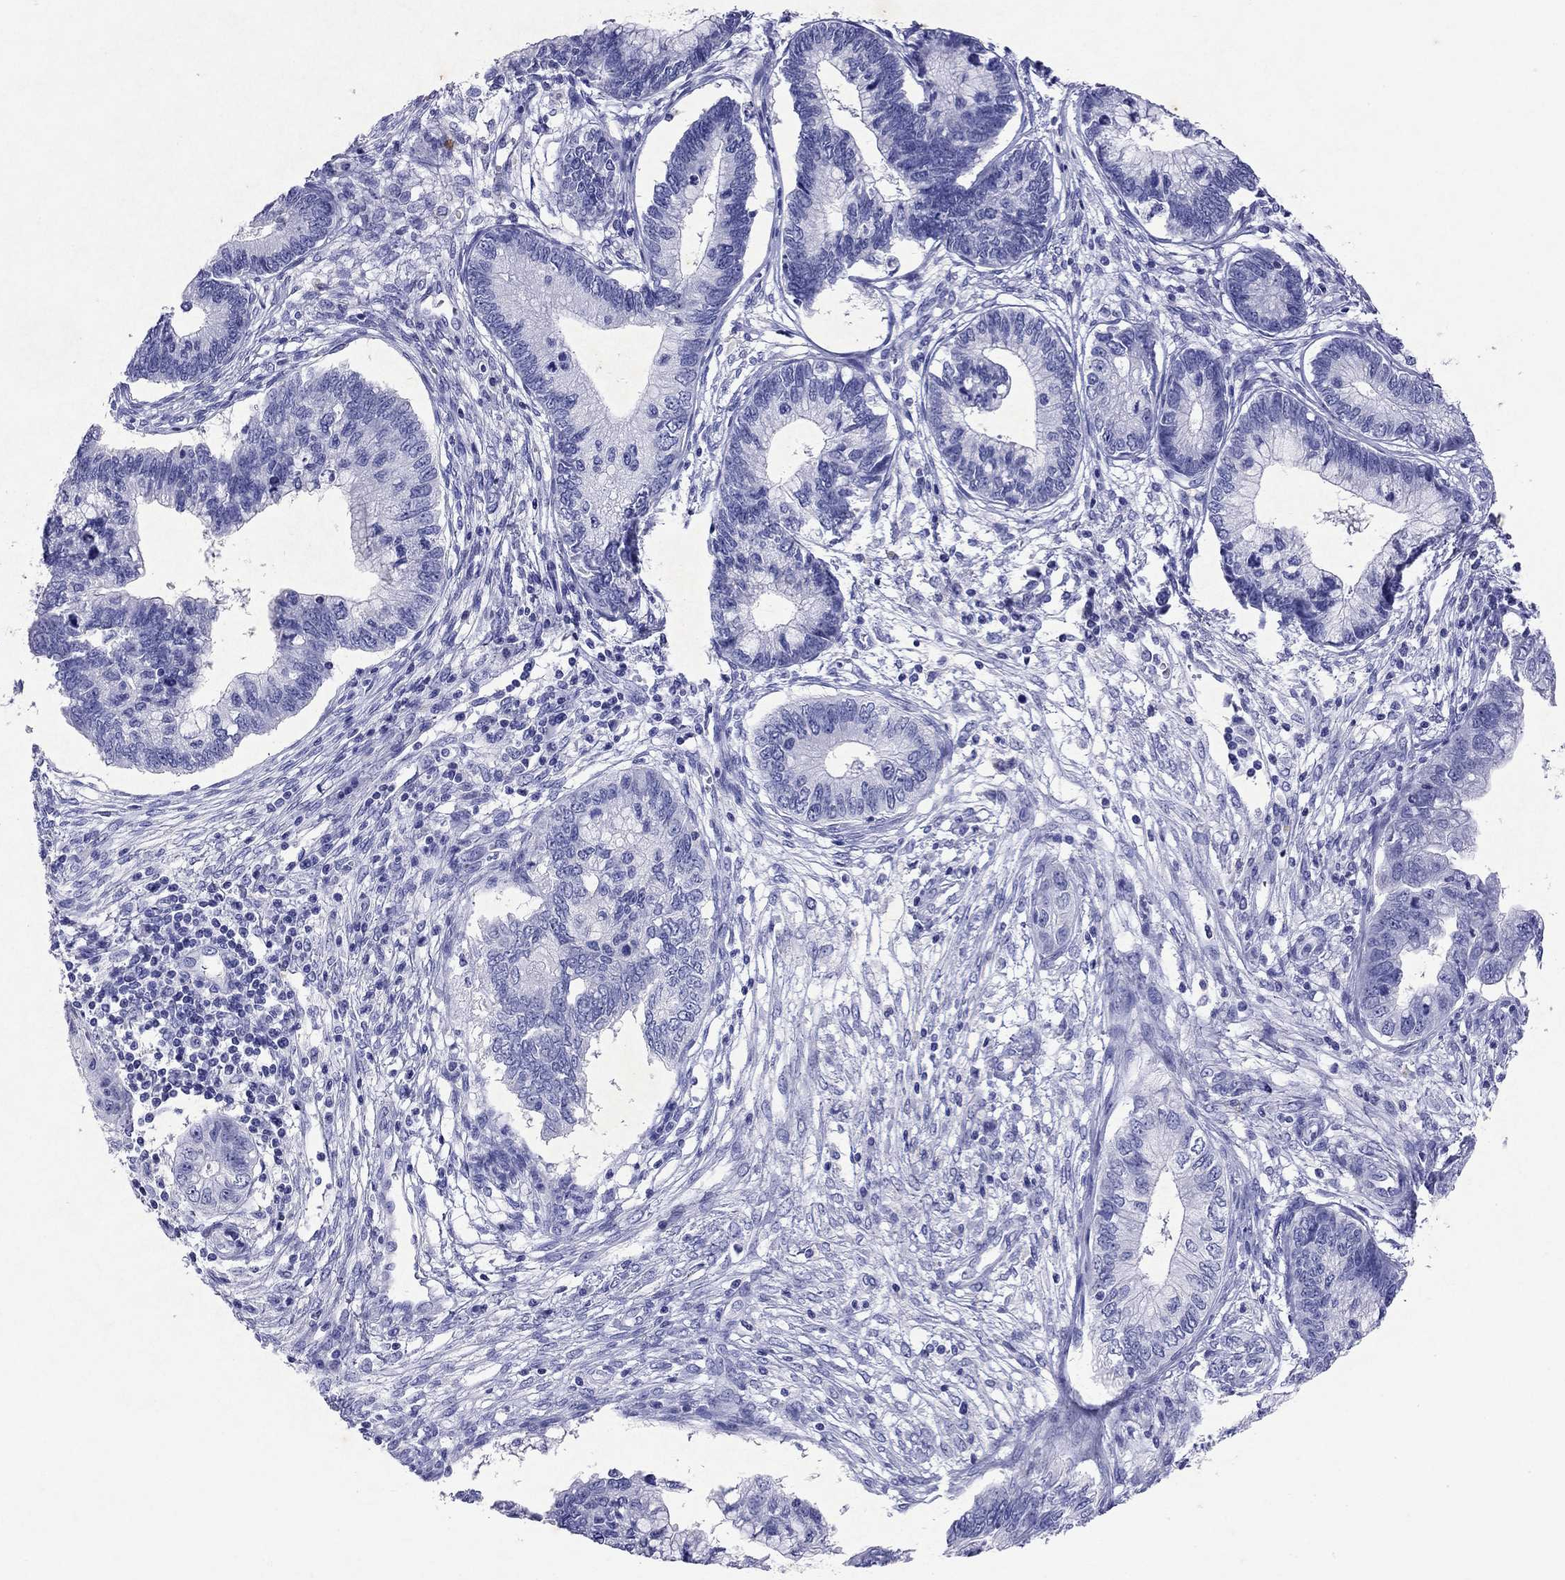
{"staining": {"intensity": "negative", "quantity": "none", "location": "none"}, "tissue": "cervical cancer", "cell_type": "Tumor cells", "image_type": "cancer", "snomed": [{"axis": "morphology", "description": "Adenocarcinoma, NOS"}, {"axis": "topography", "description": "Cervix"}], "caption": "The immunohistochemistry photomicrograph has no significant staining in tumor cells of cervical cancer (adenocarcinoma) tissue. (DAB (3,3'-diaminobenzidine) immunohistochemistry (IHC) with hematoxylin counter stain).", "gene": "ARMC12", "patient": {"sex": "female", "age": 44}}